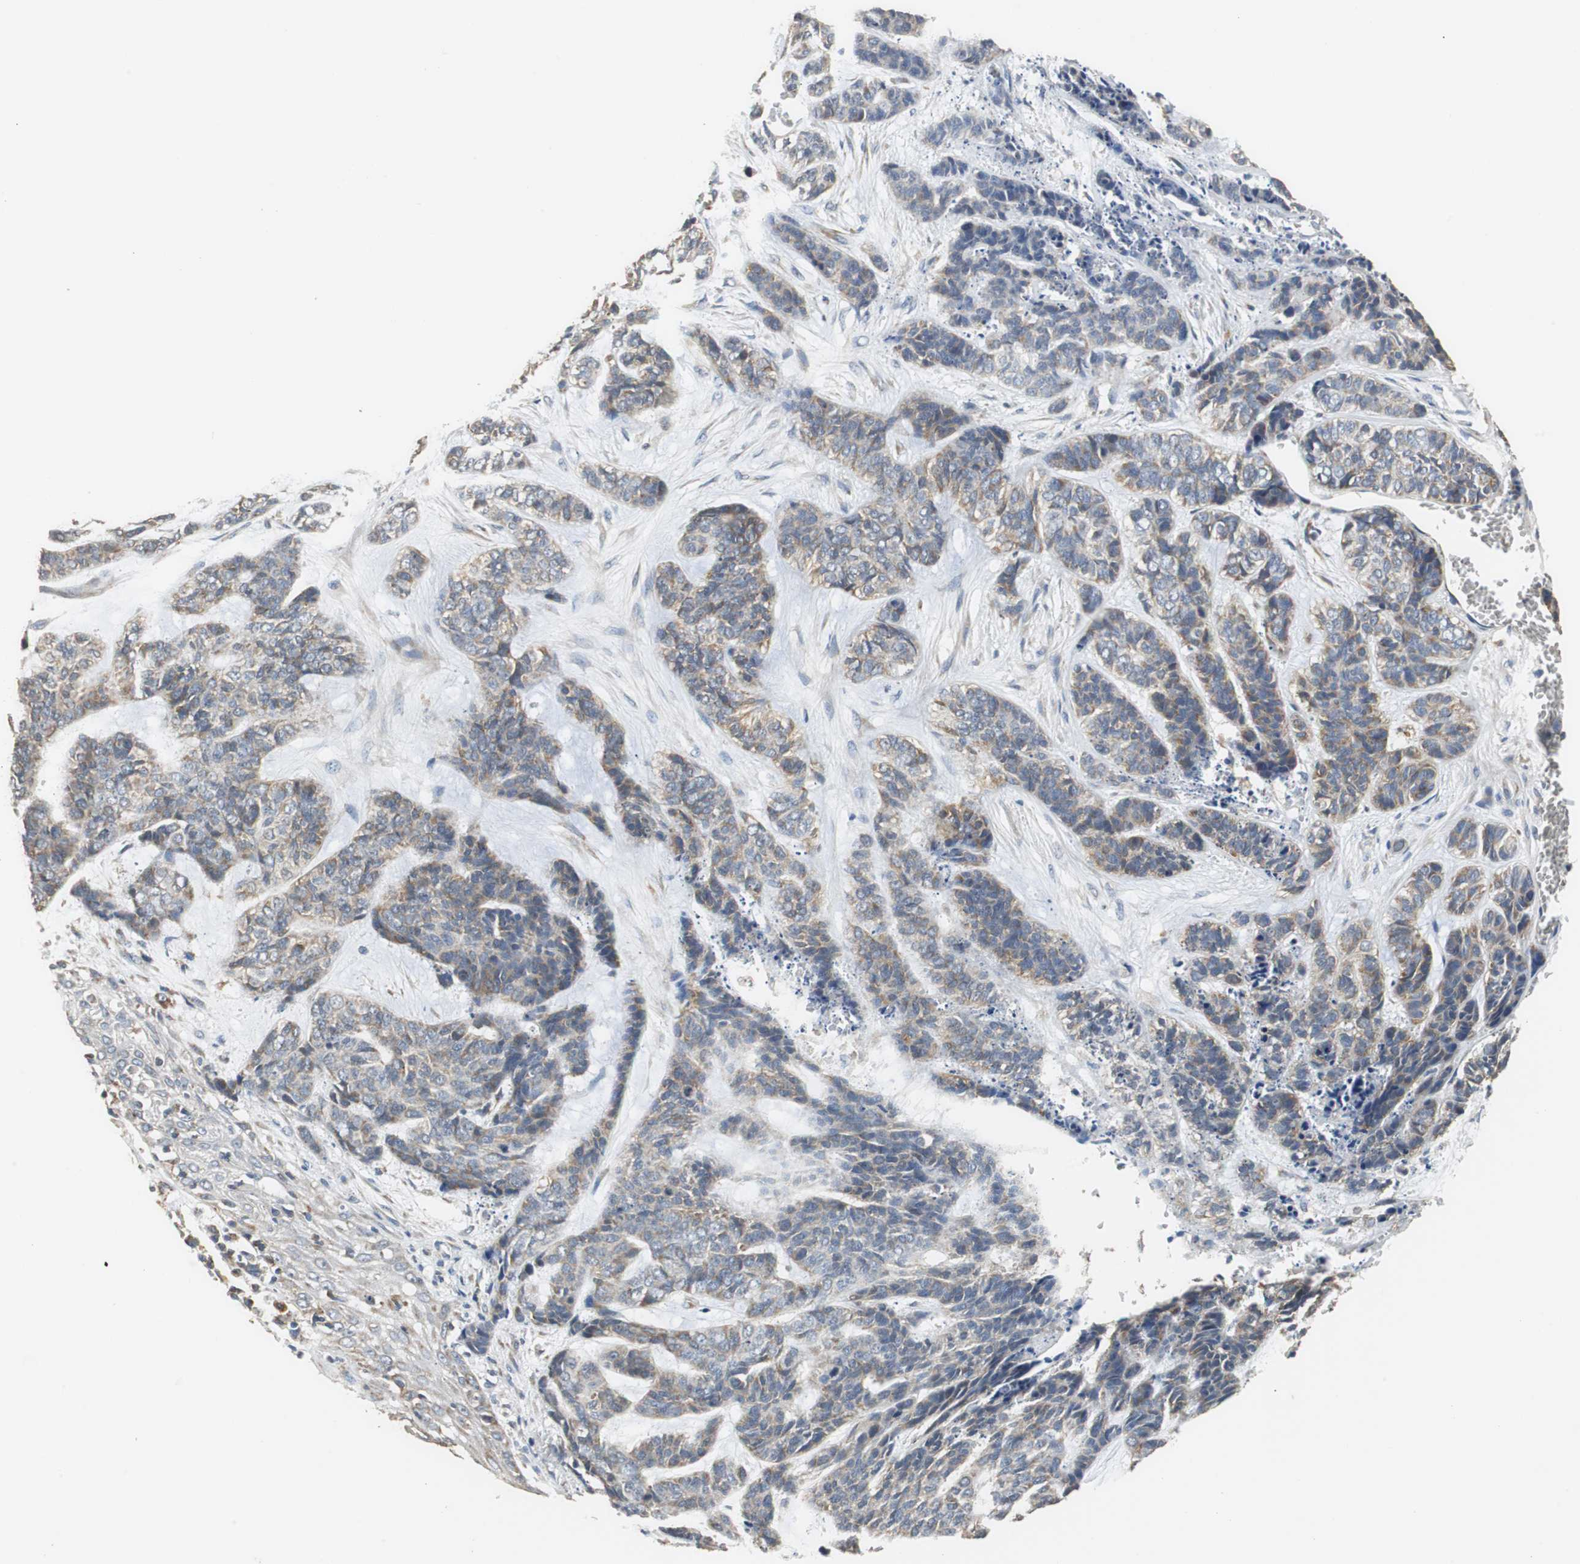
{"staining": {"intensity": "weak", "quantity": ">75%", "location": "cytoplasmic/membranous"}, "tissue": "skin cancer", "cell_type": "Tumor cells", "image_type": "cancer", "snomed": [{"axis": "morphology", "description": "Basal cell carcinoma"}, {"axis": "topography", "description": "Skin"}], "caption": "A high-resolution photomicrograph shows immunohistochemistry staining of basal cell carcinoma (skin), which reveals weak cytoplasmic/membranous positivity in approximately >75% of tumor cells.", "gene": "HMGCL", "patient": {"sex": "female", "age": 64}}